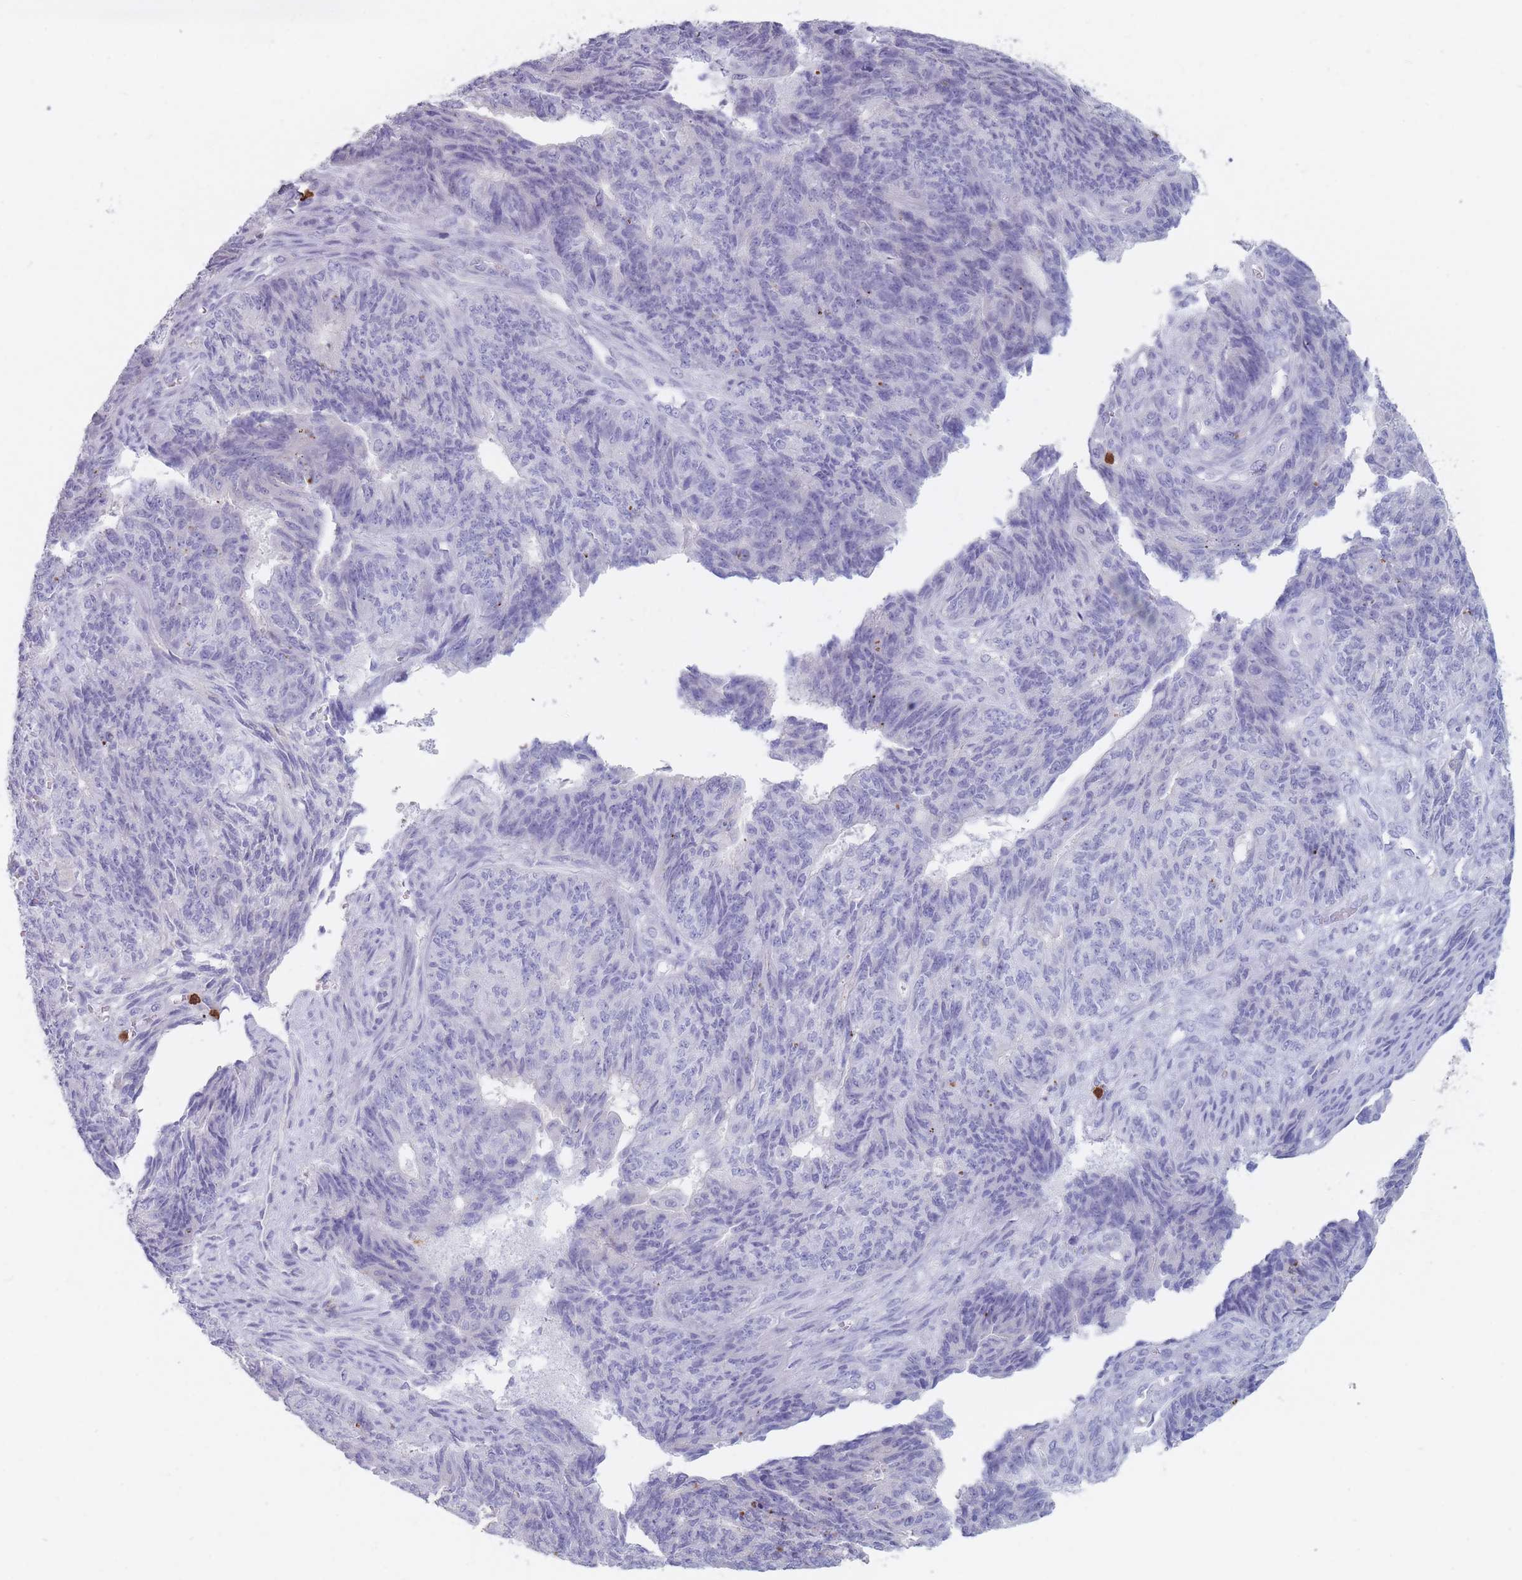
{"staining": {"intensity": "negative", "quantity": "none", "location": "none"}, "tissue": "endometrial cancer", "cell_type": "Tumor cells", "image_type": "cancer", "snomed": [{"axis": "morphology", "description": "Adenocarcinoma, NOS"}, {"axis": "topography", "description": "Endometrium"}], "caption": "A micrograph of human endometrial cancer is negative for staining in tumor cells. (IHC, brightfield microscopy, high magnification).", "gene": "ATP1A3", "patient": {"sex": "female", "age": 32}}